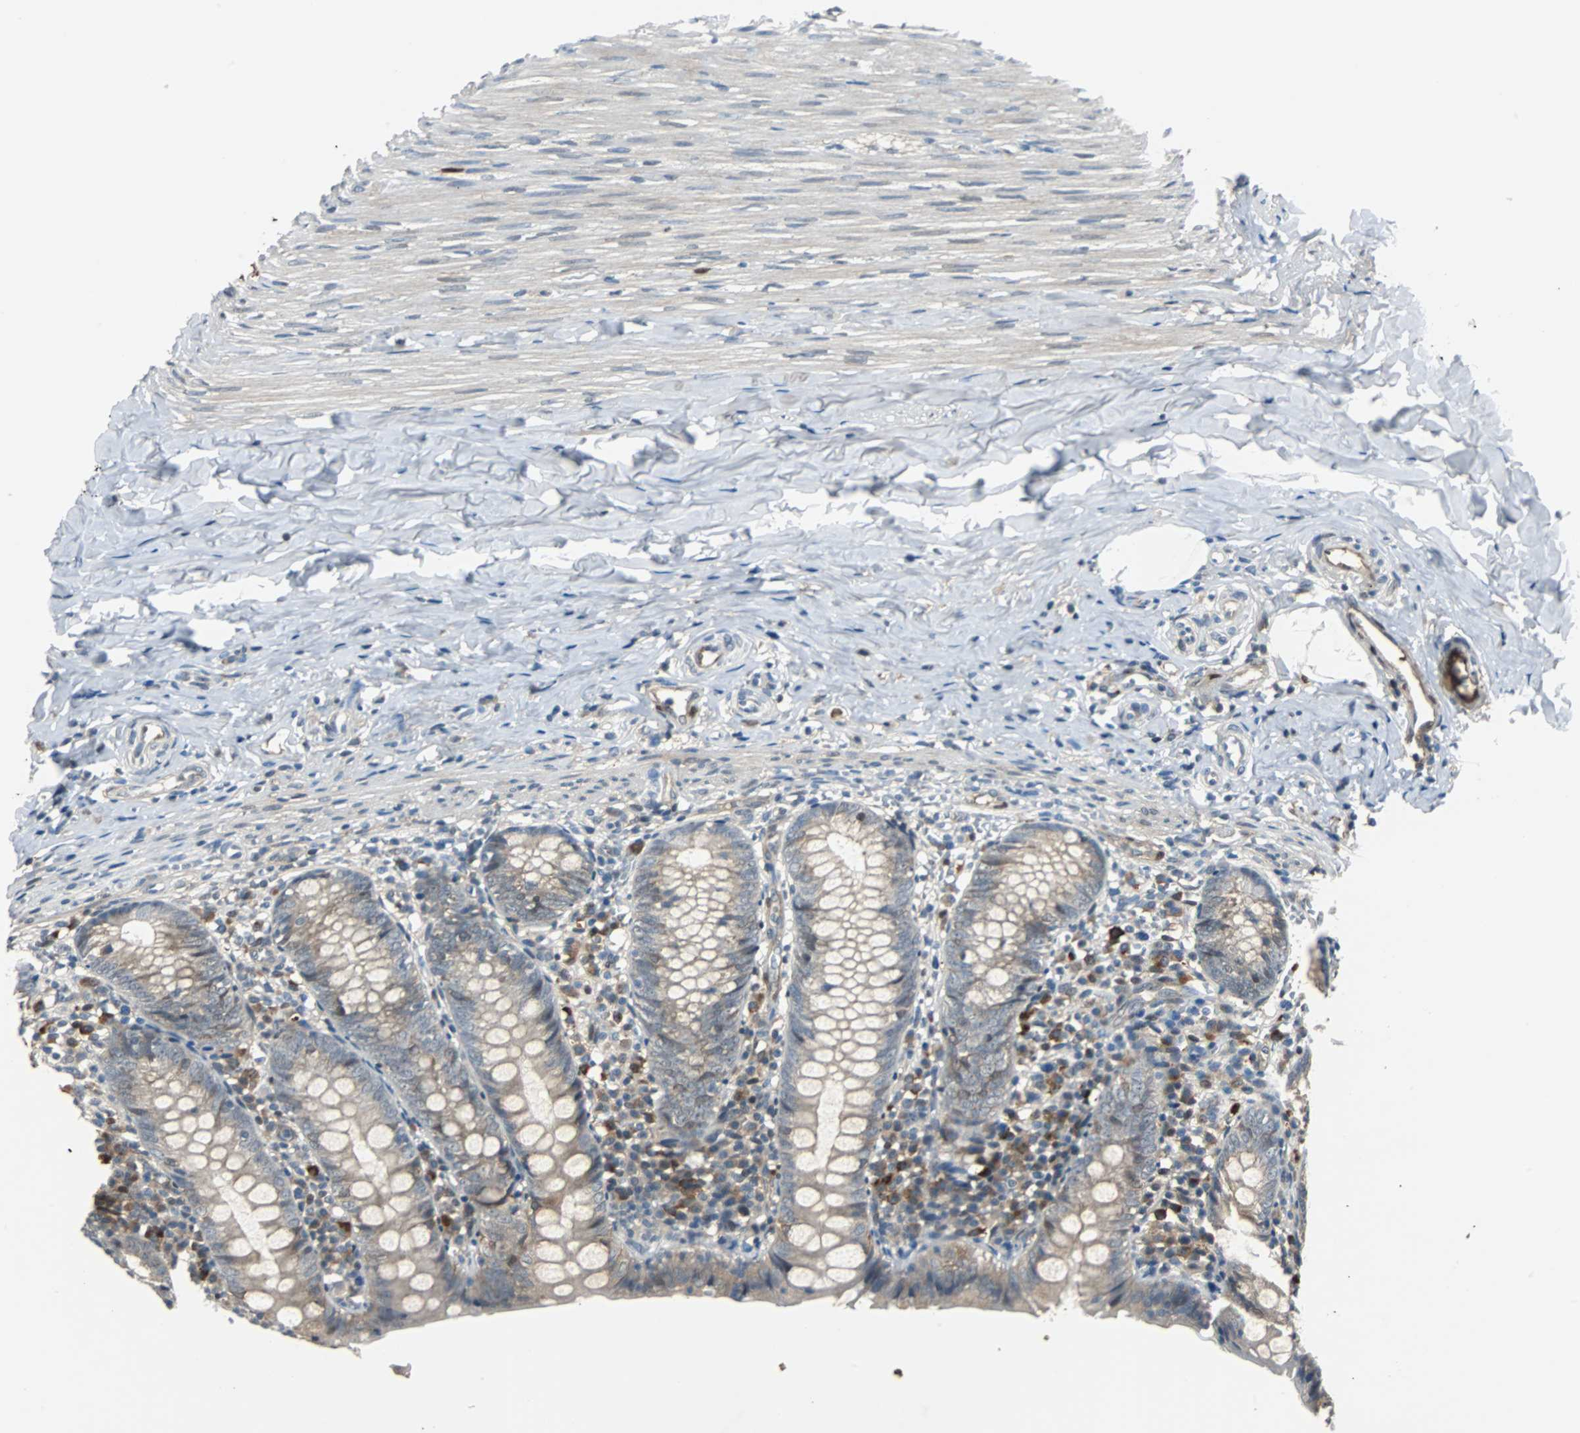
{"staining": {"intensity": "weak", "quantity": "25%-75%", "location": "cytoplasmic/membranous"}, "tissue": "appendix", "cell_type": "Glandular cells", "image_type": "normal", "snomed": [{"axis": "morphology", "description": "Normal tissue, NOS"}, {"axis": "topography", "description": "Appendix"}], "caption": "Immunohistochemical staining of normal human appendix reveals 25%-75% levels of weak cytoplasmic/membranous protein expression in about 25%-75% of glandular cells.", "gene": "FHL2", "patient": {"sex": "female", "age": 10}}